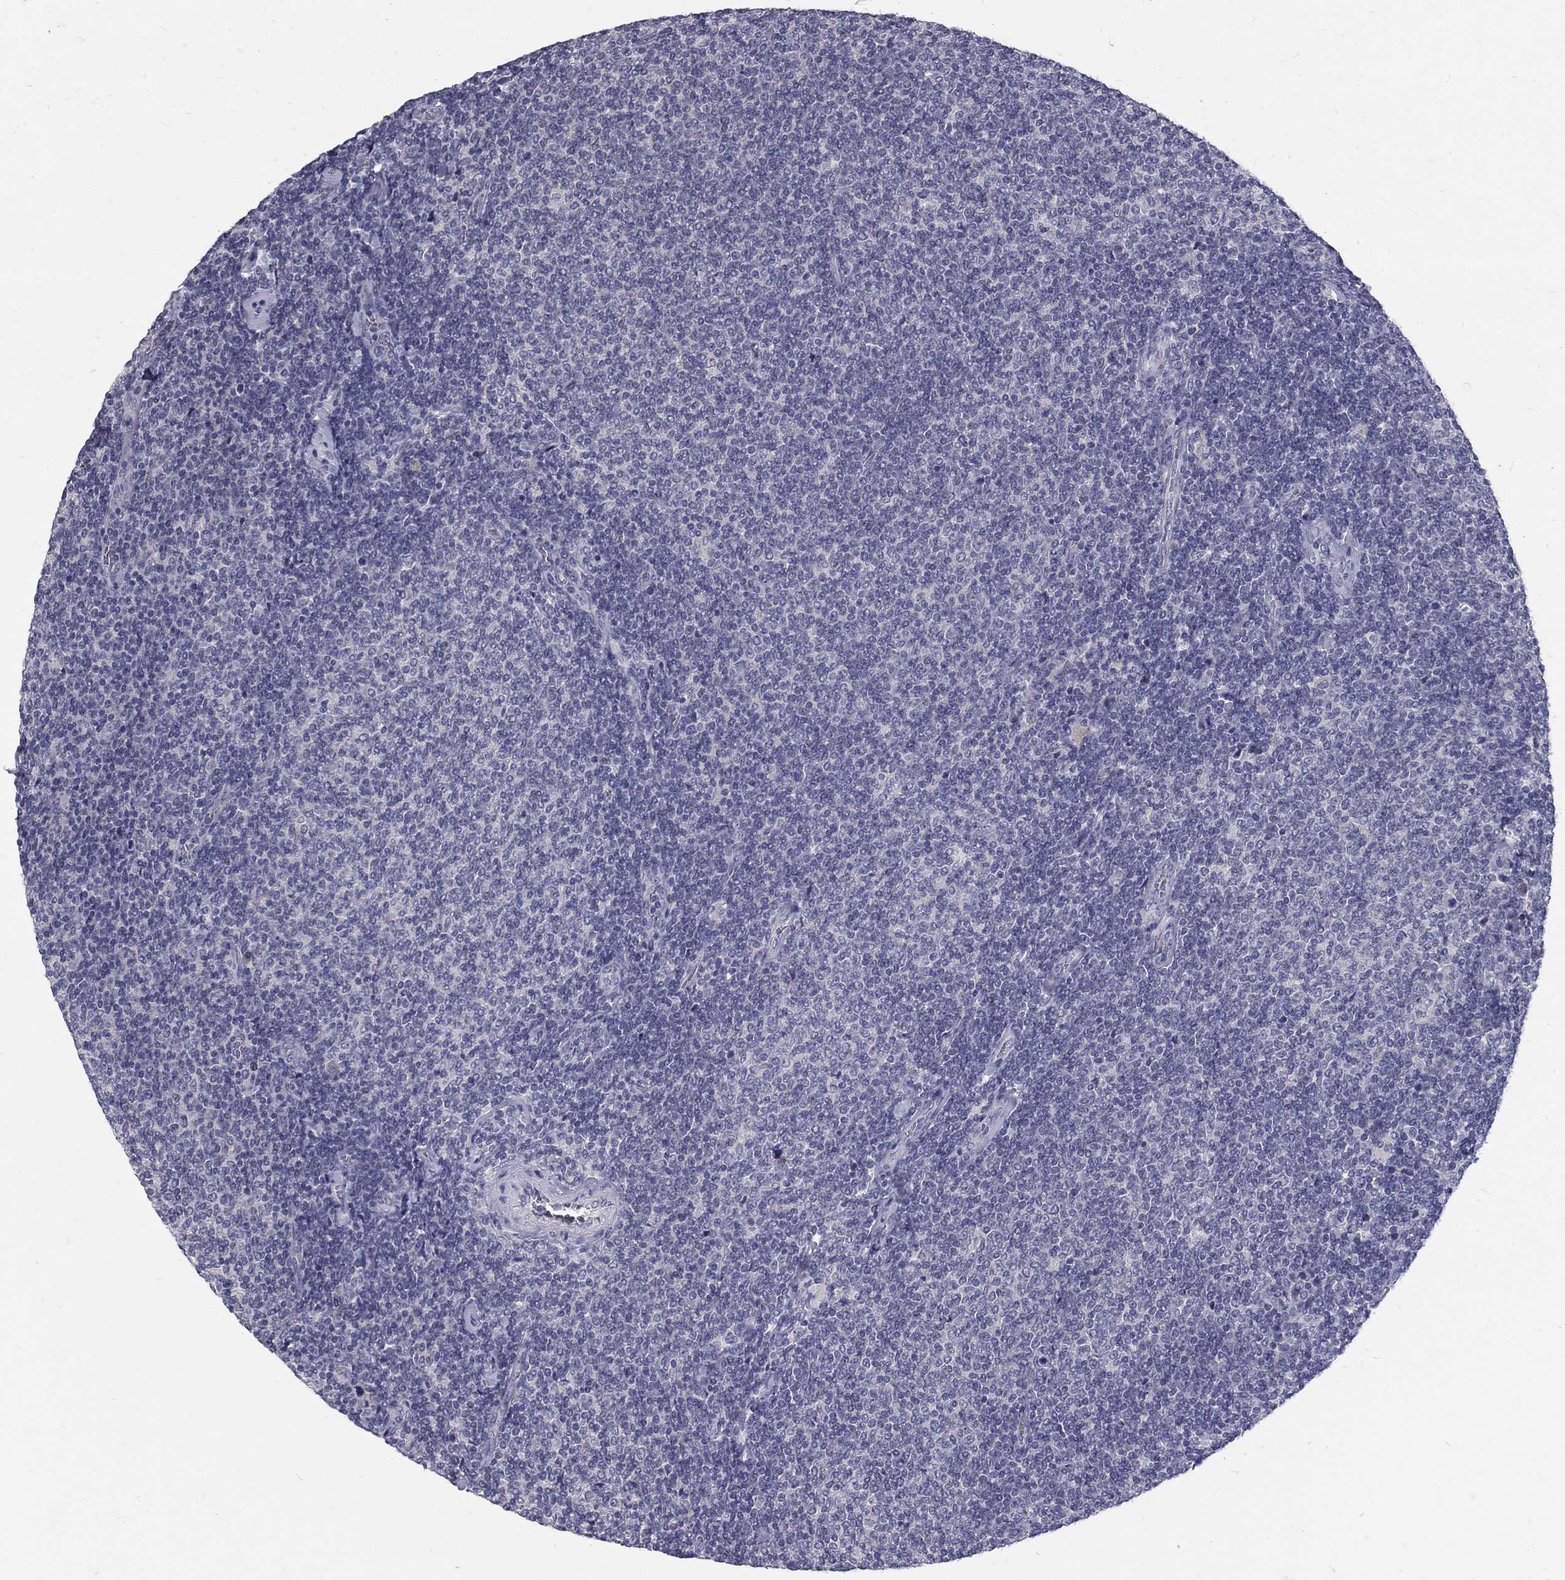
{"staining": {"intensity": "negative", "quantity": "none", "location": "none"}, "tissue": "lymphoma", "cell_type": "Tumor cells", "image_type": "cancer", "snomed": [{"axis": "morphology", "description": "Malignant lymphoma, non-Hodgkin's type, Low grade"}, {"axis": "topography", "description": "Lymph node"}], "caption": "Protein analysis of lymphoma reveals no significant staining in tumor cells. The staining is performed using DAB brown chromogen with nuclei counter-stained in using hematoxylin.", "gene": "NOS1", "patient": {"sex": "male", "age": 52}}